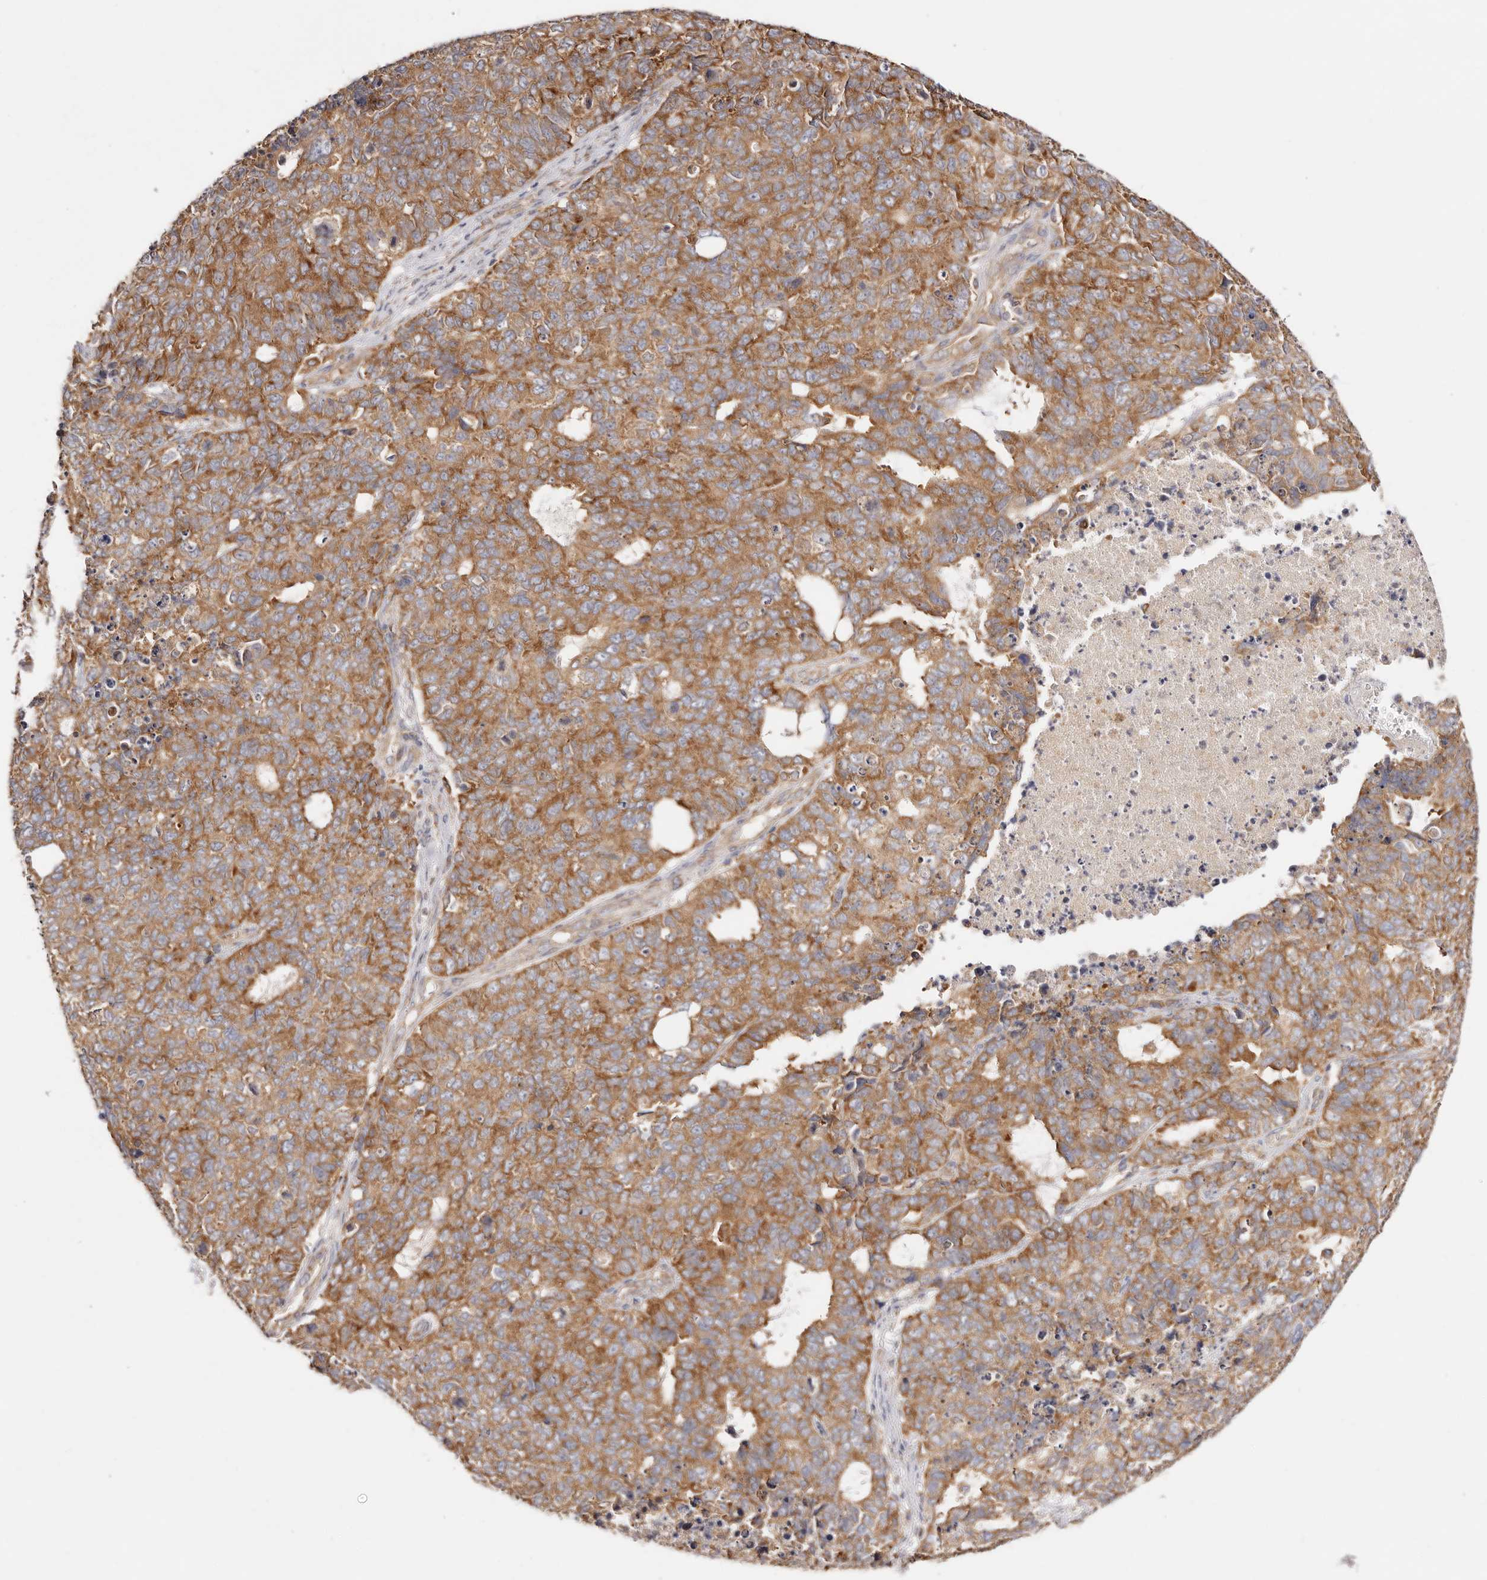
{"staining": {"intensity": "moderate", "quantity": ">75%", "location": "cytoplasmic/membranous"}, "tissue": "cervical cancer", "cell_type": "Tumor cells", "image_type": "cancer", "snomed": [{"axis": "morphology", "description": "Squamous cell carcinoma, NOS"}, {"axis": "topography", "description": "Cervix"}], "caption": "The photomicrograph displays staining of cervical cancer, revealing moderate cytoplasmic/membranous protein positivity (brown color) within tumor cells.", "gene": "GNA13", "patient": {"sex": "female", "age": 63}}